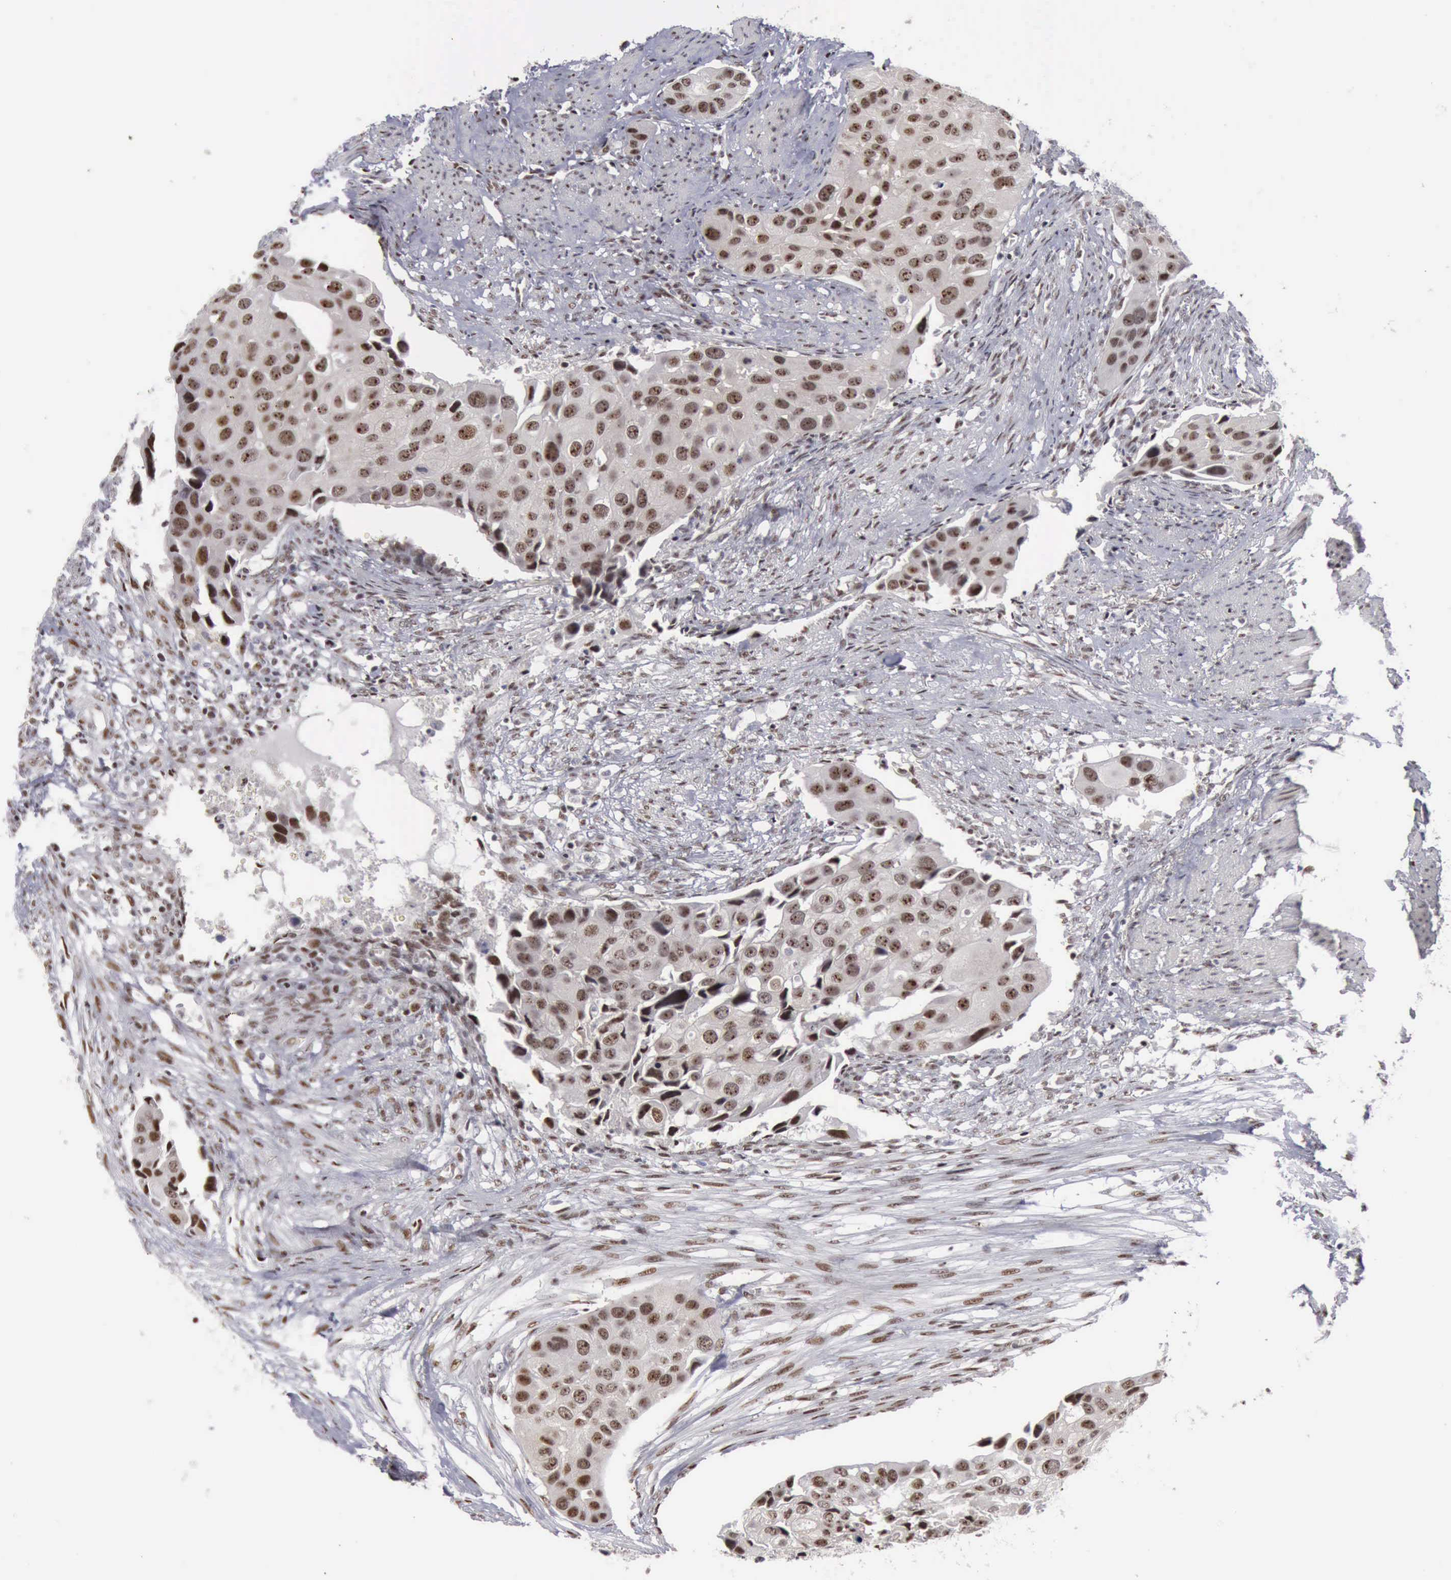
{"staining": {"intensity": "moderate", "quantity": ">75%", "location": "nuclear"}, "tissue": "urothelial cancer", "cell_type": "Tumor cells", "image_type": "cancer", "snomed": [{"axis": "morphology", "description": "Urothelial carcinoma, High grade"}, {"axis": "topography", "description": "Urinary bladder"}], "caption": "Protein staining by IHC displays moderate nuclear expression in about >75% of tumor cells in urothelial cancer.", "gene": "KIAA0586", "patient": {"sex": "male", "age": 55}}